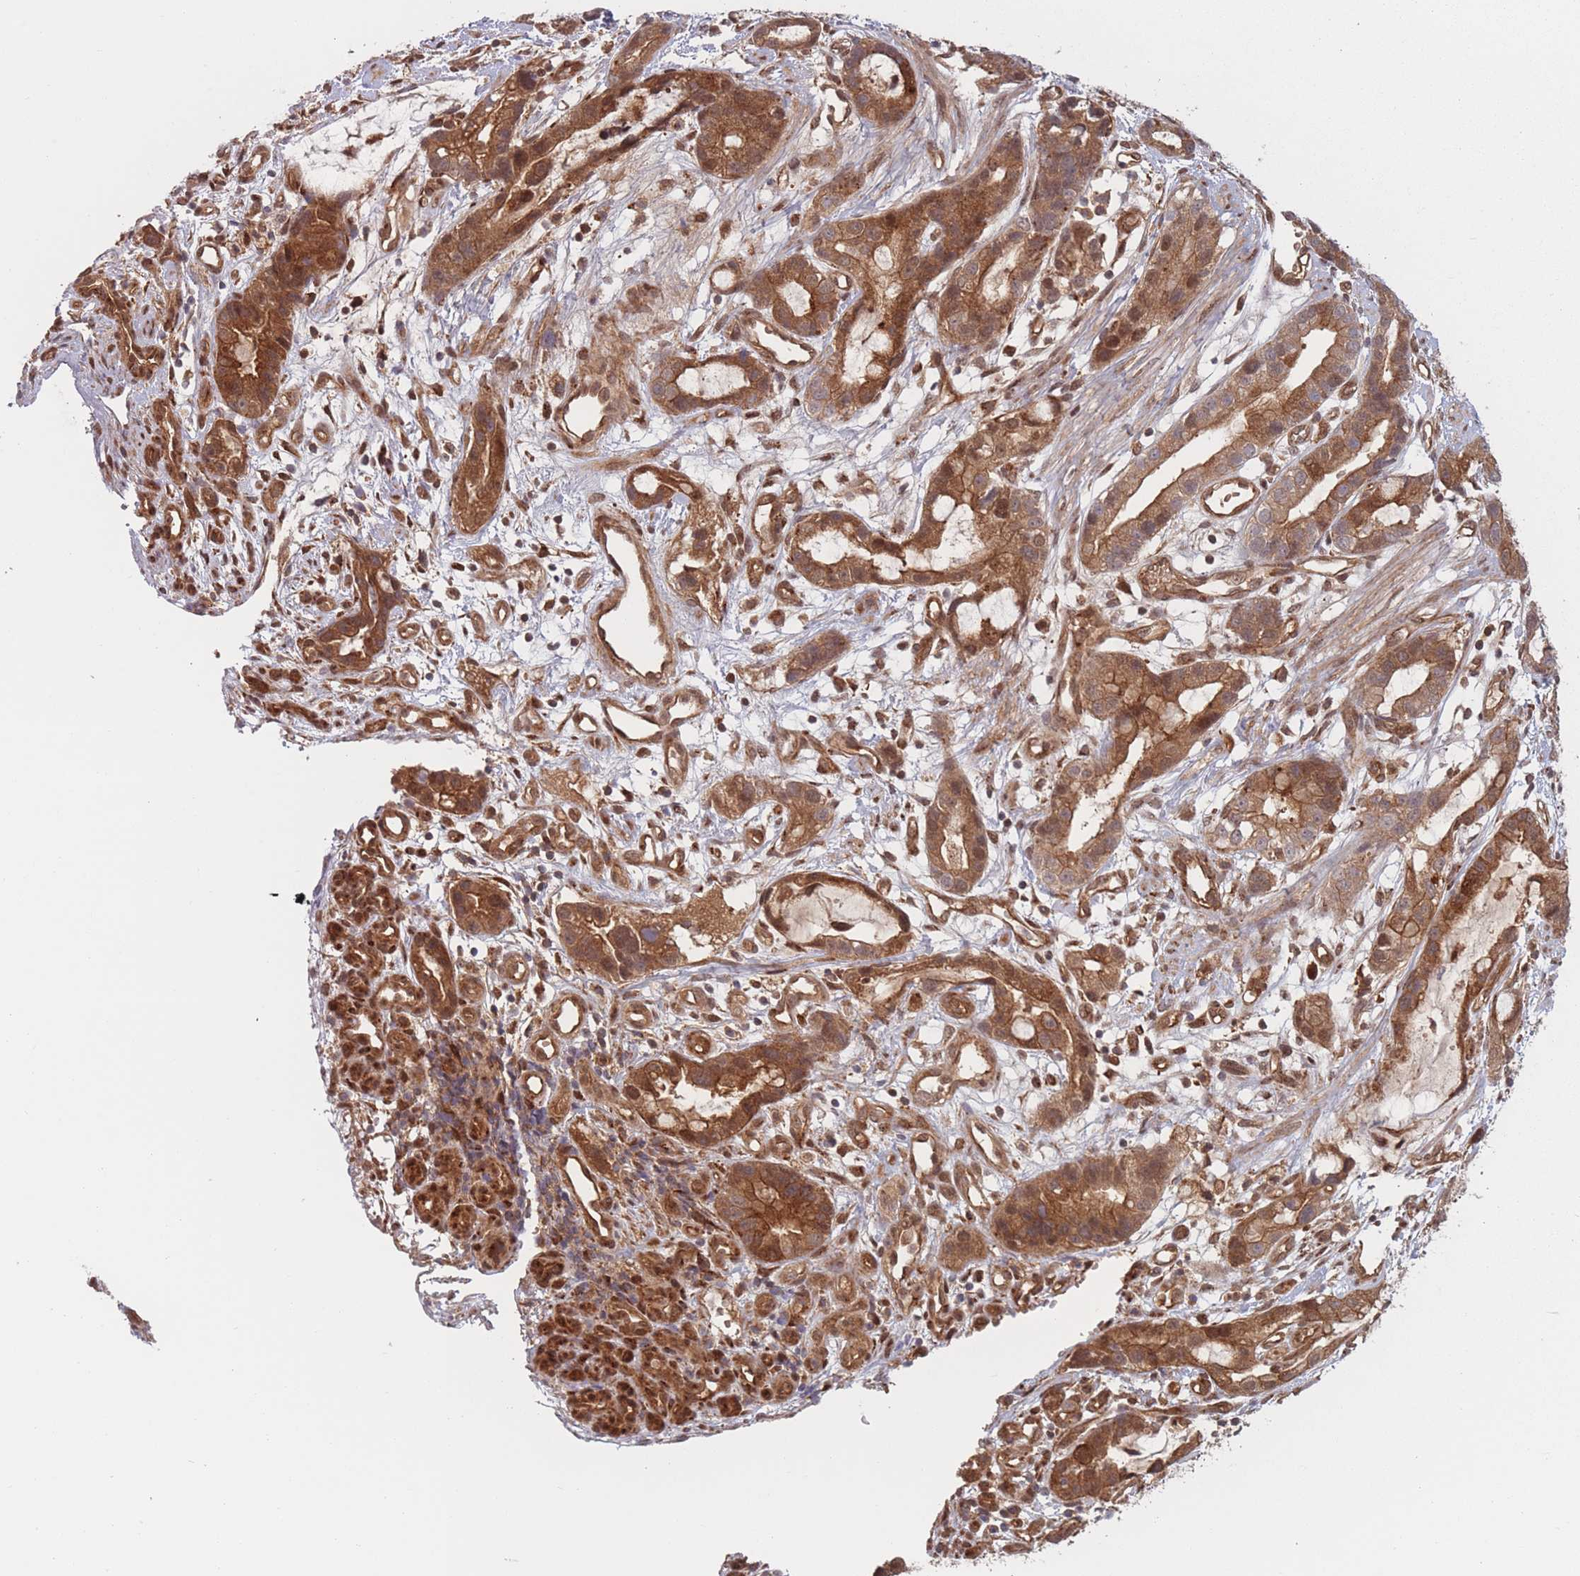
{"staining": {"intensity": "strong", "quantity": ">75%", "location": "cytoplasmic/membranous"}, "tissue": "stomach cancer", "cell_type": "Tumor cells", "image_type": "cancer", "snomed": [{"axis": "morphology", "description": "Adenocarcinoma, NOS"}, {"axis": "topography", "description": "Stomach"}], "caption": "Tumor cells exhibit high levels of strong cytoplasmic/membranous positivity in approximately >75% of cells in human stomach adenocarcinoma.", "gene": "PODXL2", "patient": {"sex": "male", "age": 55}}